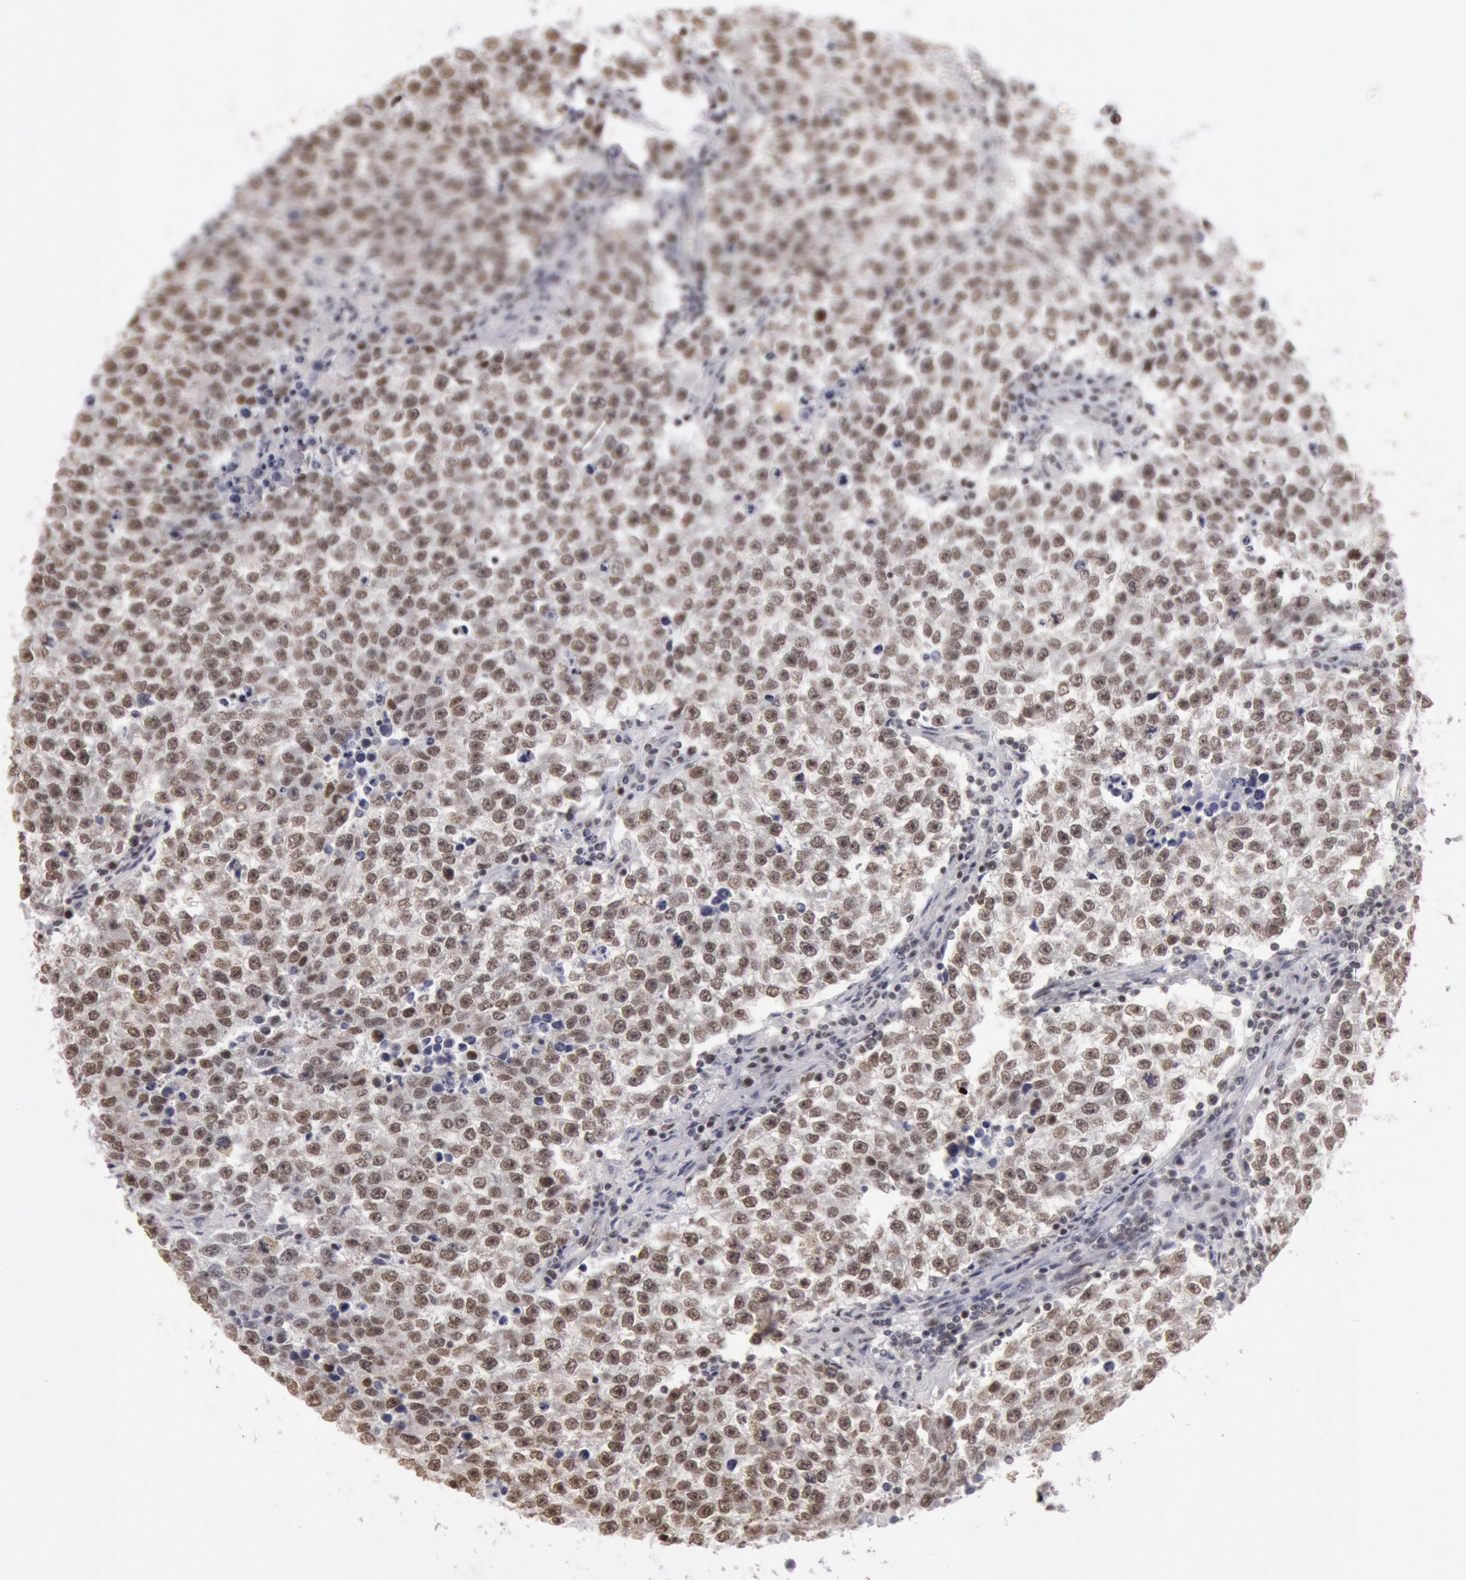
{"staining": {"intensity": "moderate", "quantity": "25%-75%", "location": "nuclear"}, "tissue": "testis cancer", "cell_type": "Tumor cells", "image_type": "cancer", "snomed": [{"axis": "morphology", "description": "Seminoma, NOS"}, {"axis": "topography", "description": "Testis"}], "caption": "Testis cancer (seminoma) tissue reveals moderate nuclear staining in approximately 25%-75% of tumor cells, visualized by immunohistochemistry.", "gene": "ESS2", "patient": {"sex": "male", "age": 36}}